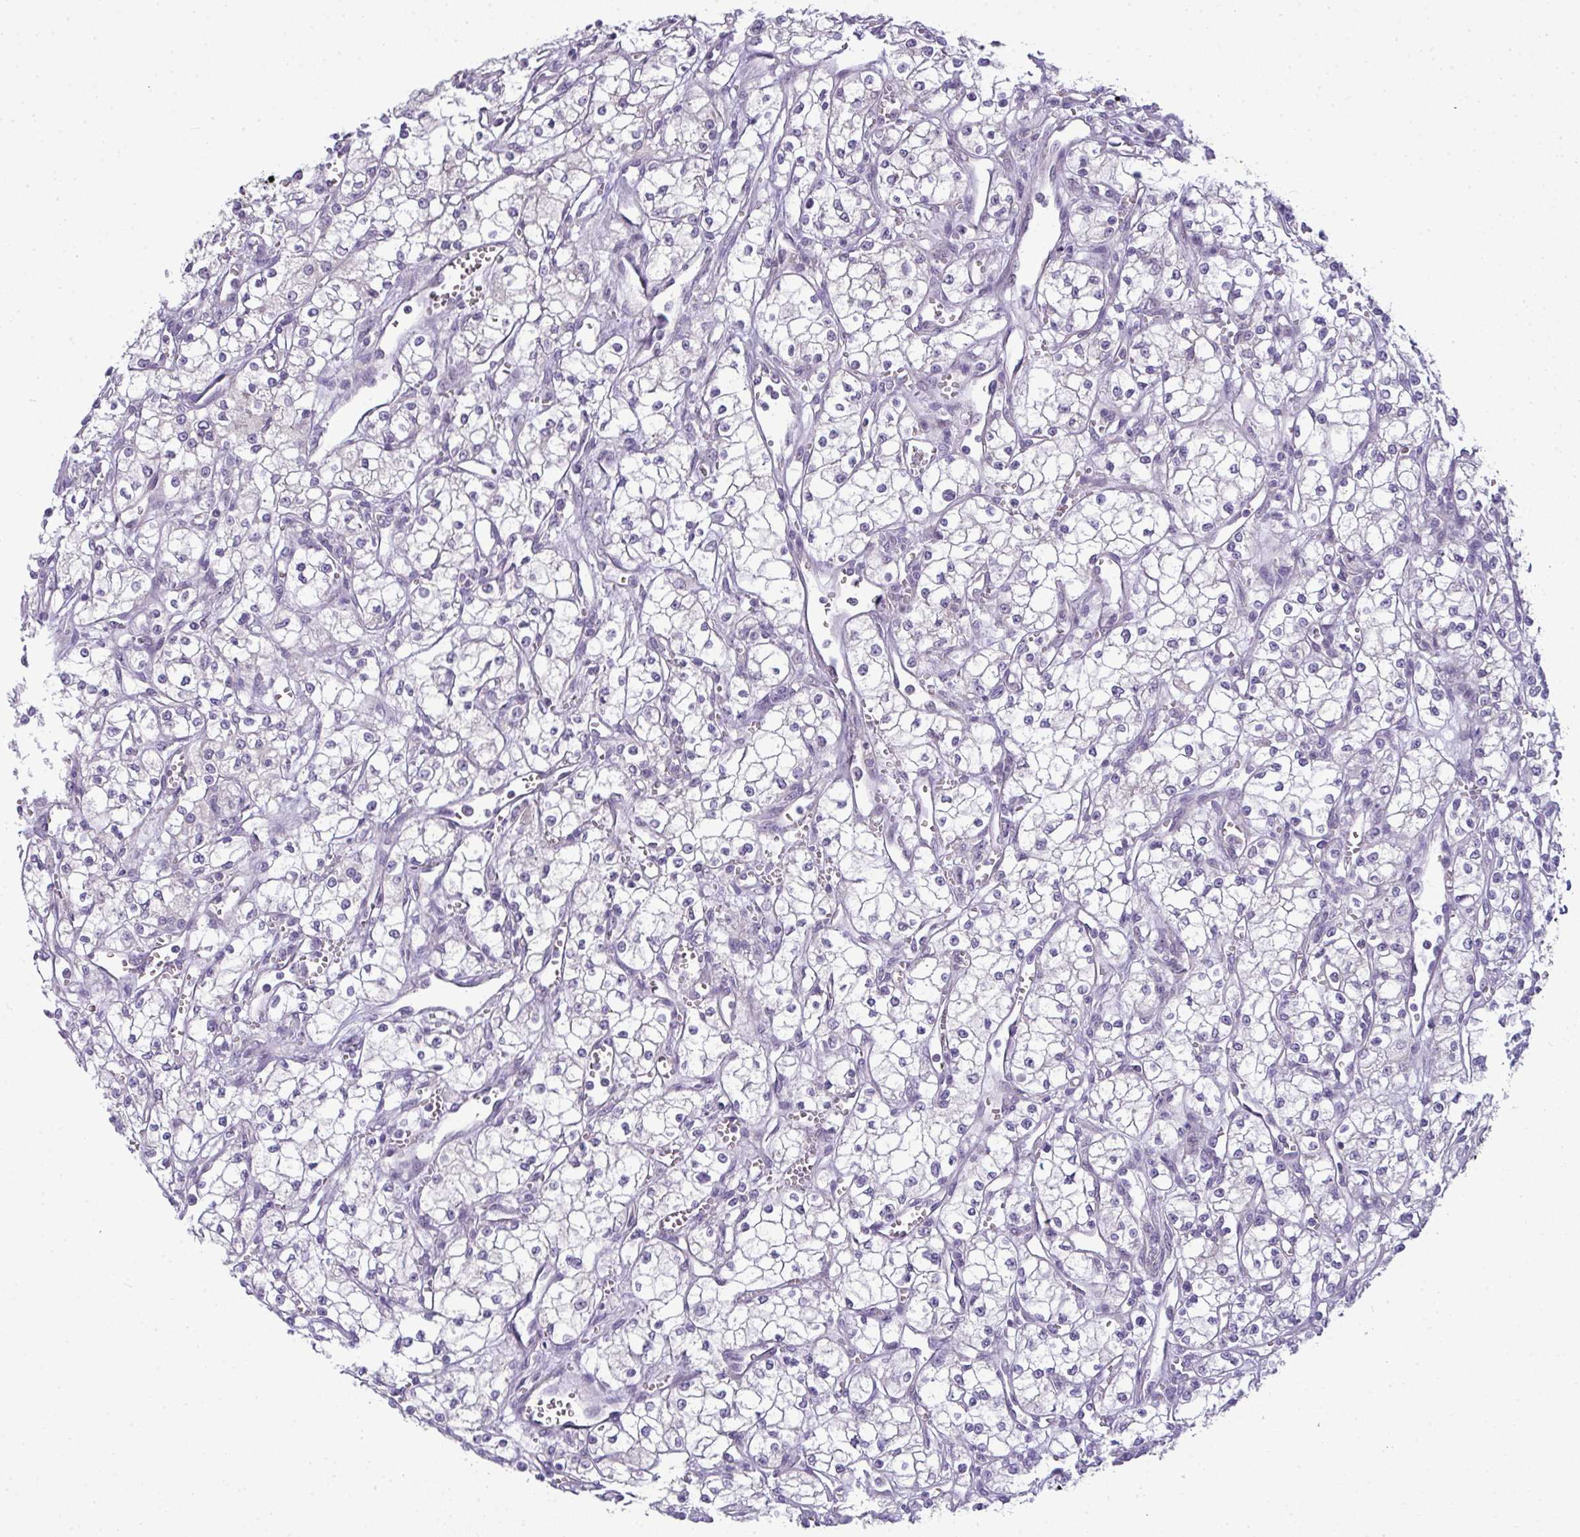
{"staining": {"intensity": "negative", "quantity": "none", "location": "none"}, "tissue": "renal cancer", "cell_type": "Tumor cells", "image_type": "cancer", "snomed": [{"axis": "morphology", "description": "Adenocarcinoma, NOS"}, {"axis": "topography", "description": "Kidney"}], "caption": "Immunohistochemistry (IHC) of human renal cancer (adenocarcinoma) displays no expression in tumor cells.", "gene": "NT5C1A", "patient": {"sex": "male", "age": 59}}